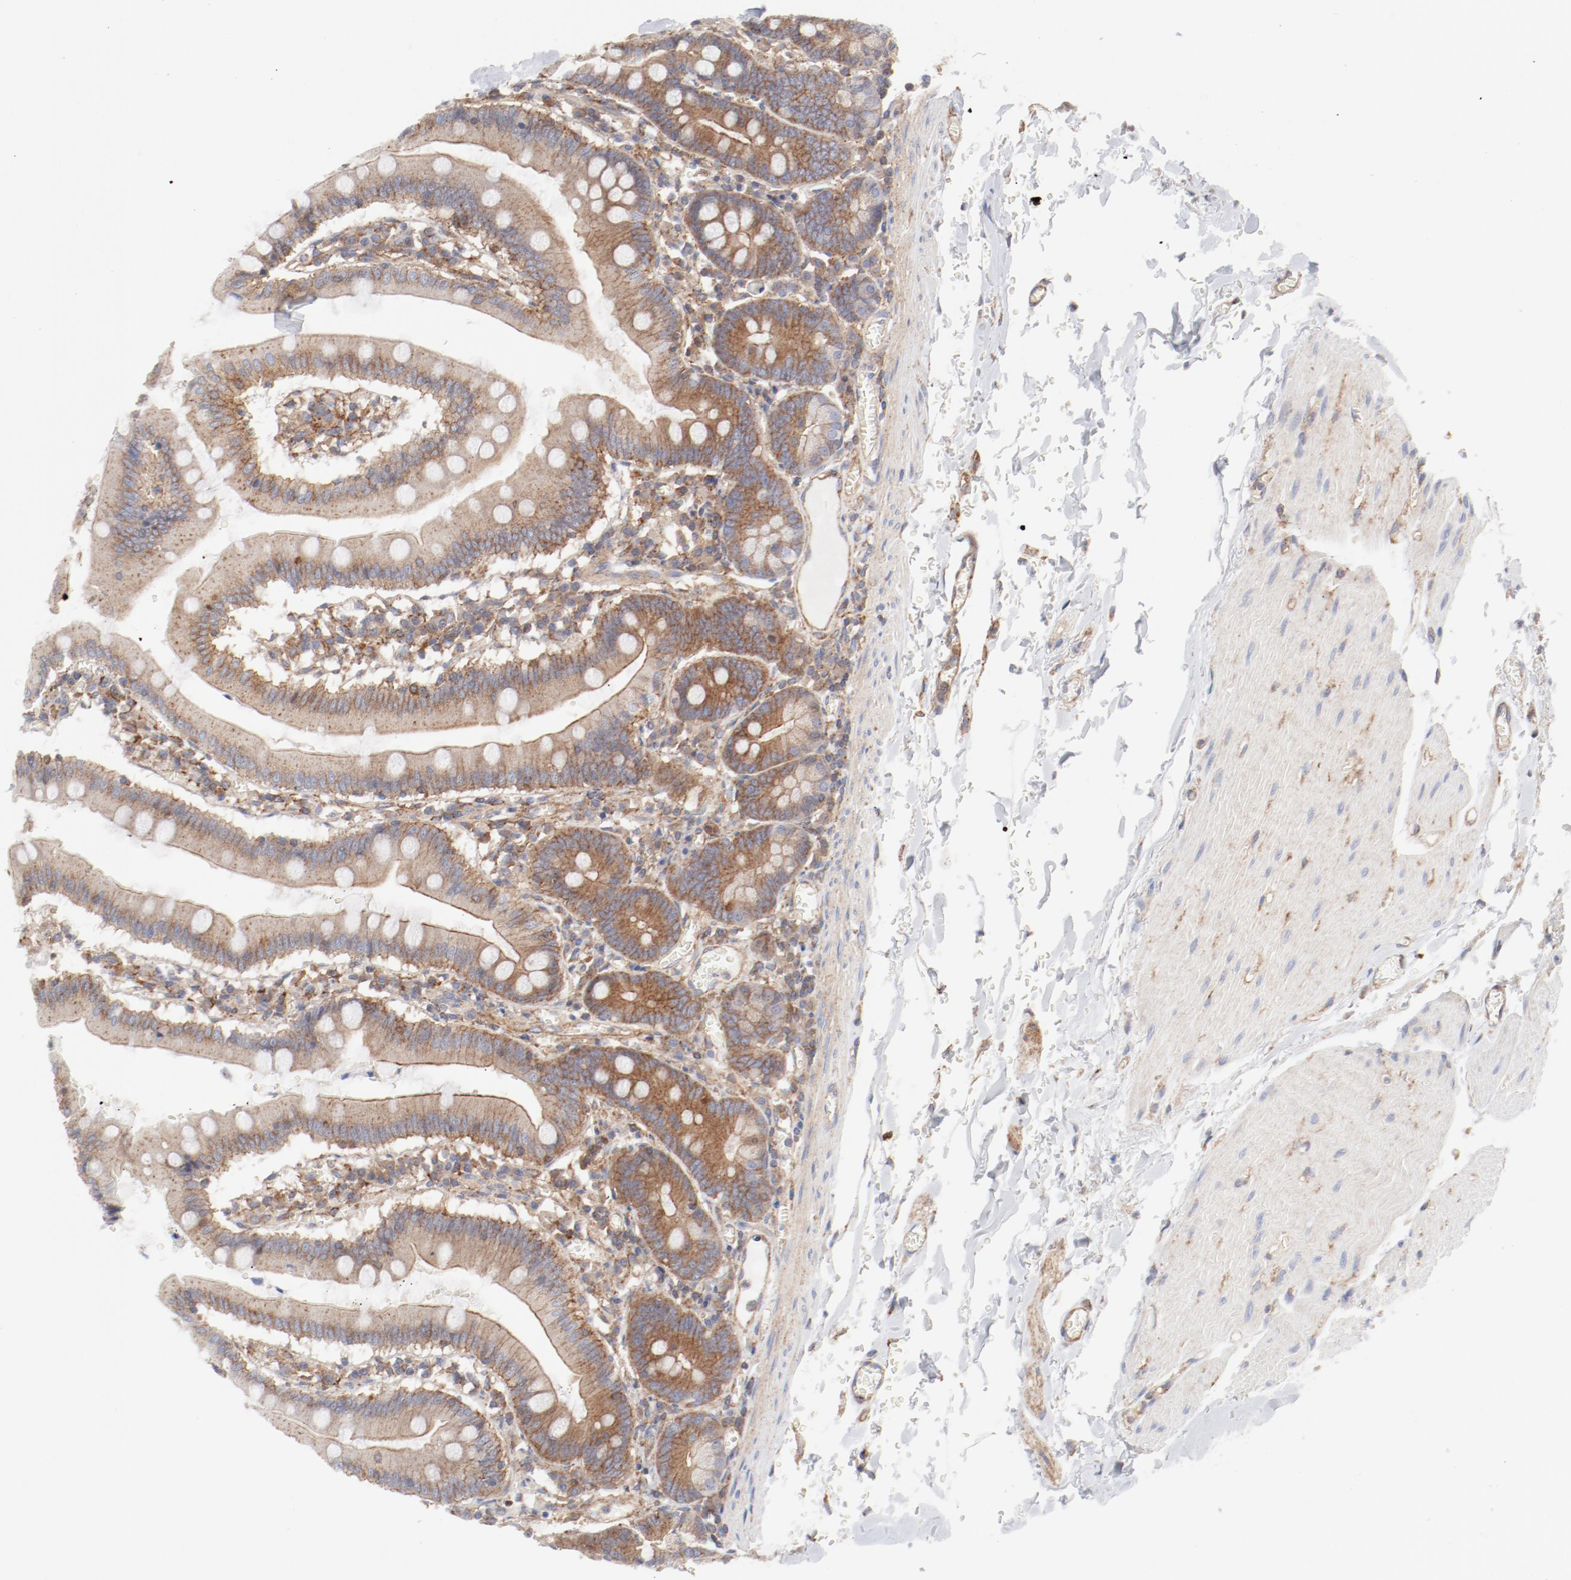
{"staining": {"intensity": "moderate", "quantity": ">75%", "location": "cytoplasmic/membranous"}, "tissue": "small intestine", "cell_type": "Glandular cells", "image_type": "normal", "snomed": [{"axis": "morphology", "description": "Normal tissue, NOS"}, {"axis": "topography", "description": "Small intestine"}], "caption": "This is a photomicrograph of IHC staining of unremarkable small intestine, which shows moderate expression in the cytoplasmic/membranous of glandular cells.", "gene": "AP2A1", "patient": {"sex": "male", "age": 71}}